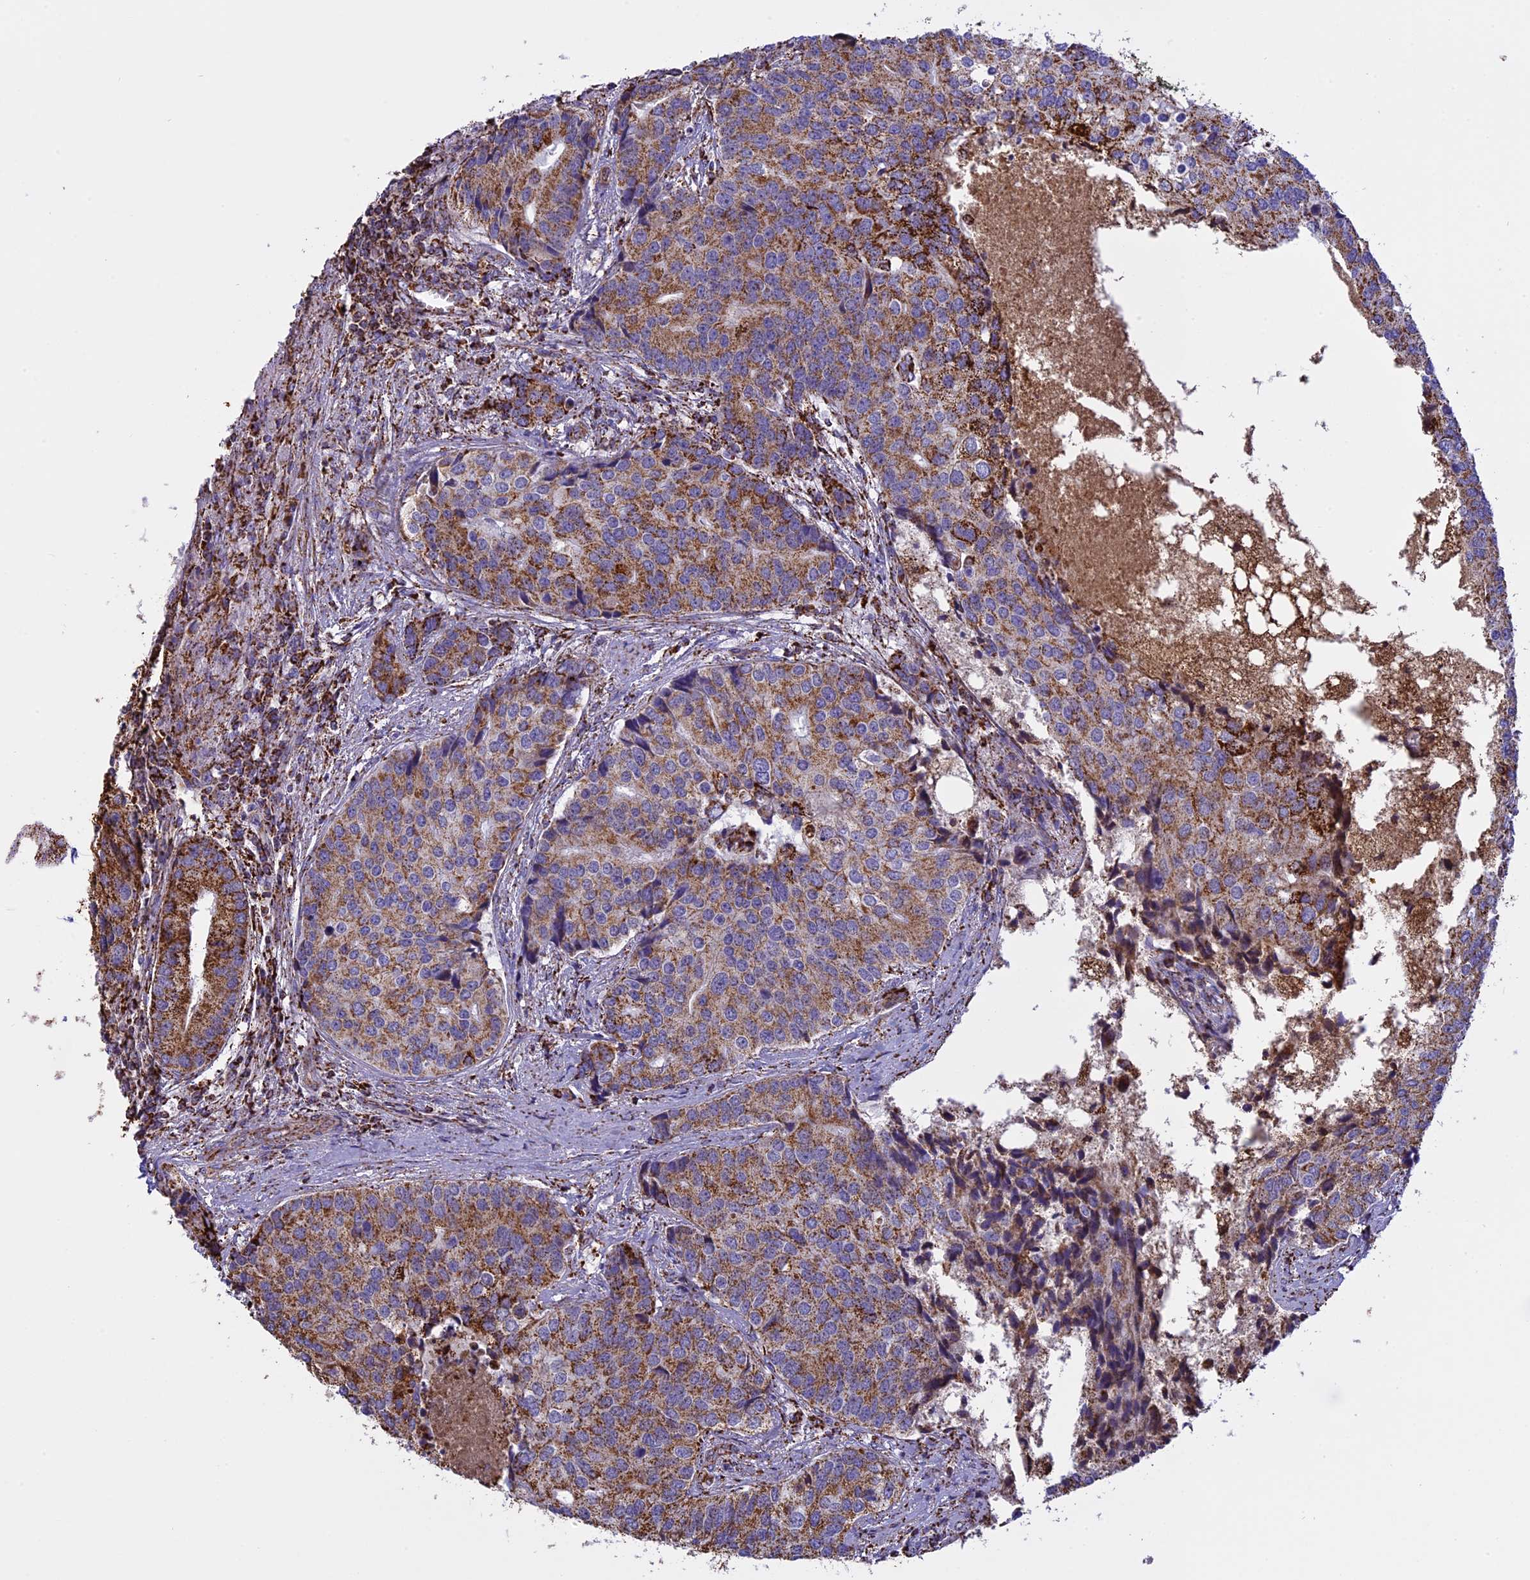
{"staining": {"intensity": "moderate", "quantity": ">75%", "location": "cytoplasmic/membranous"}, "tissue": "prostate cancer", "cell_type": "Tumor cells", "image_type": "cancer", "snomed": [{"axis": "morphology", "description": "Adenocarcinoma, High grade"}, {"axis": "topography", "description": "Prostate"}], "caption": "The immunohistochemical stain labels moderate cytoplasmic/membranous staining in tumor cells of high-grade adenocarcinoma (prostate) tissue. (IHC, brightfield microscopy, high magnification).", "gene": "KCNG1", "patient": {"sex": "male", "age": 62}}